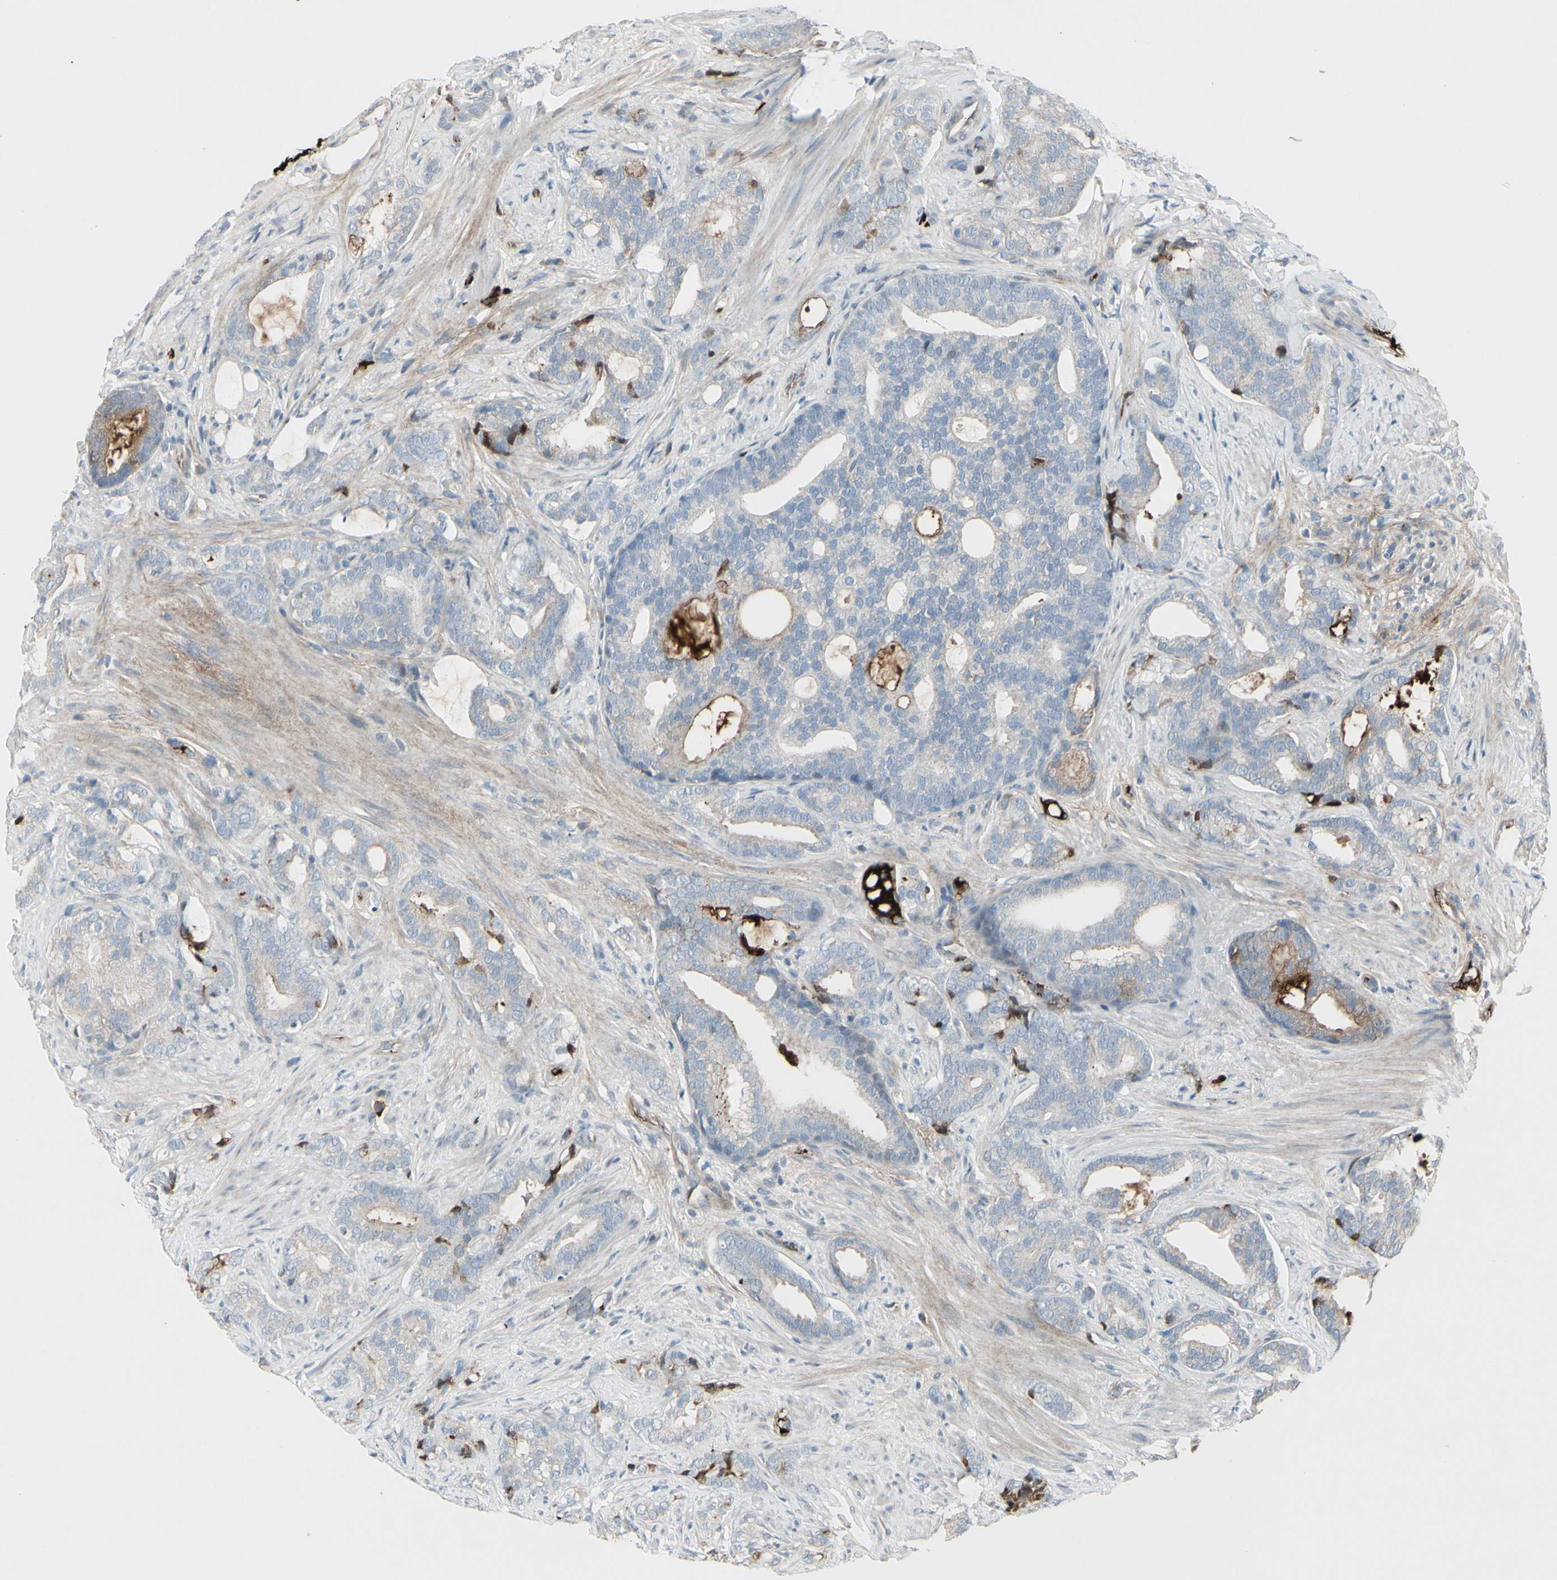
{"staining": {"intensity": "weak", "quantity": "<25%", "location": "cytoplasmic/membranous"}, "tissue": "prostate cancer", "cell_type": "Tumor cells", "image_type": "cancer", "snomed": [{"axis": "morphology", "description": "Adenocarcinoma, Low grade"}, {"axis": "topography", "description": "Prostate"}], "caption": "This is a micrograph of immunohistochemistry (IHC) staining of prostate cancer, which shows no expression in tumor cells. (Immunohistochemistry (ihc), brightfield microscopy, high magnification).", "gene": "IGHG1", "patient": {"sex": "male", "age": 58}}